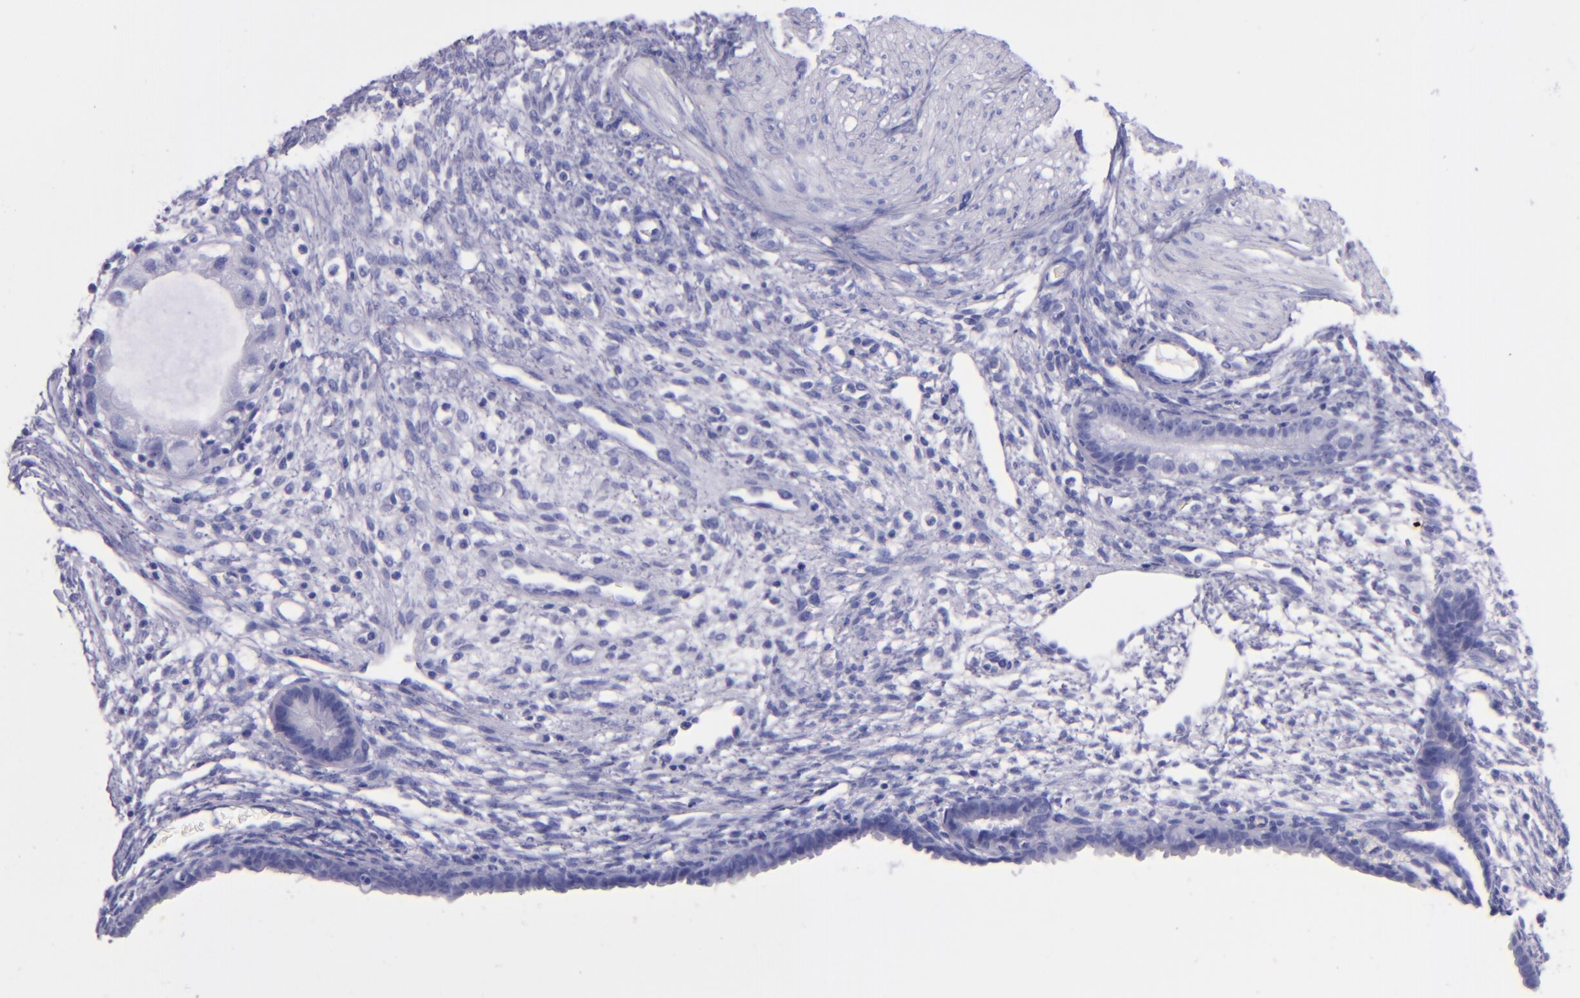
{"staining": {"intensity": "negative", "quantity": "none", "location": "none"}, "tissue": "endometrium", "cell_type": "Cells in endometrial stroma", "image_type": "normal", "snomed": [{"axis": "morphology", "description": "Normal tissue, NOS"}, {"axis": "topography", "description": "Endometrium"}], "caption": "IHC of benign endometrium demonstrates no staining in cells in endometrial stroma.", "gene": "SFTPA2", "patient": {"sex": "female", "age": 72}}